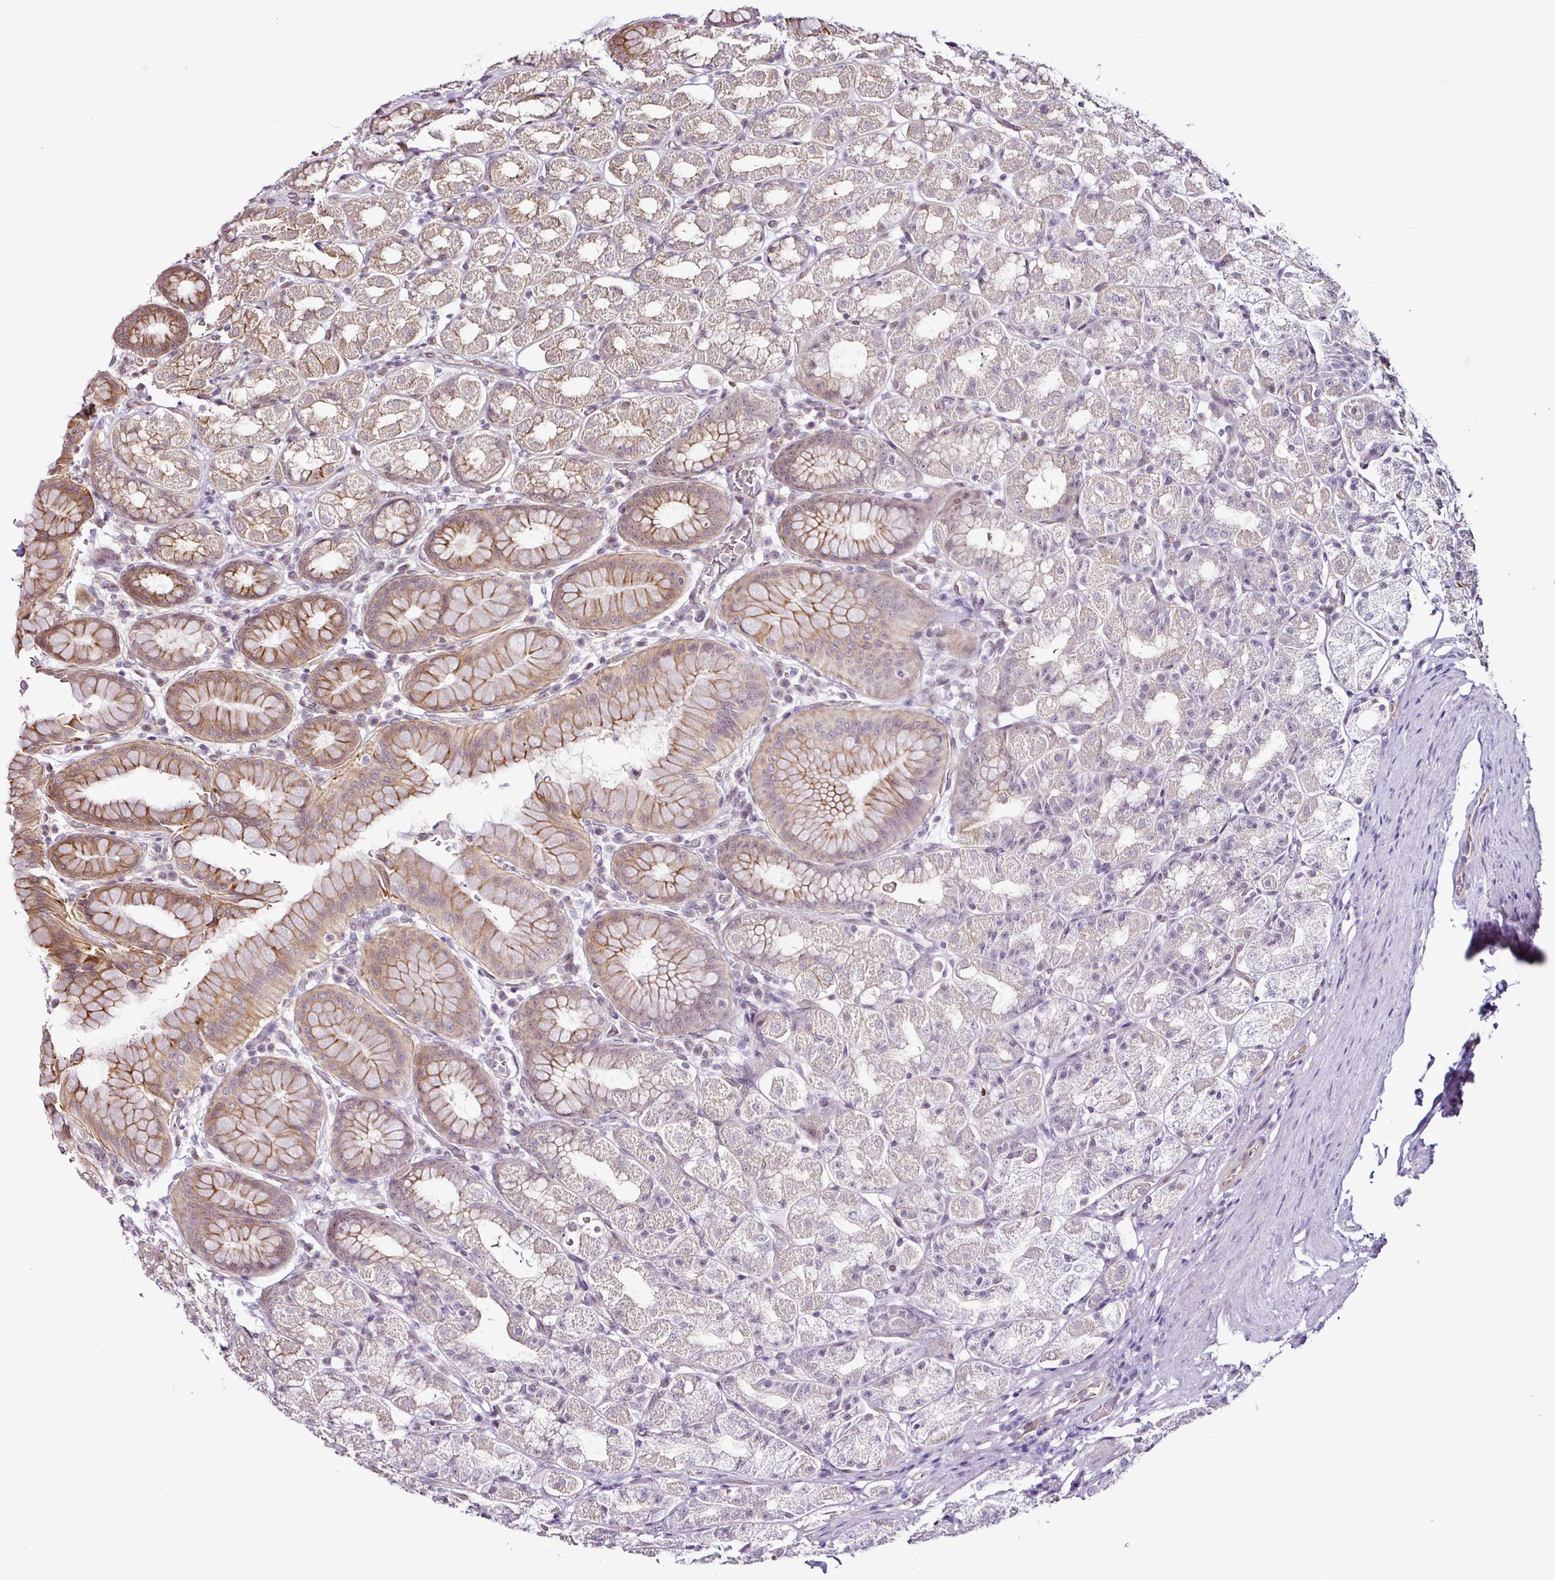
{"staining": {"intensity": "moderate", "quantity": "25%-75%", "location": "cytoplasmic/membranous"}, "tissue": "stomach", "cell_type": "Glandular cells", "image_type": "normal", "snomed": [{"axis": "morphology", "description": "Normal tissue, NOS"}, {"axis": "topography", "description": "Stomach, upper"}, {"axis": "topography", "description": "Stomach"}], "caption": "The histopathology image exhibits a brown stain indicating the presence of a protein in the cytoplasmic/membranous of glandular cells in stomach. (brown staining indicates protein expression, while blue staining denotes nuclei).", "gene": "DCAF13", "patient": {"sex": "male", "age": 68}}